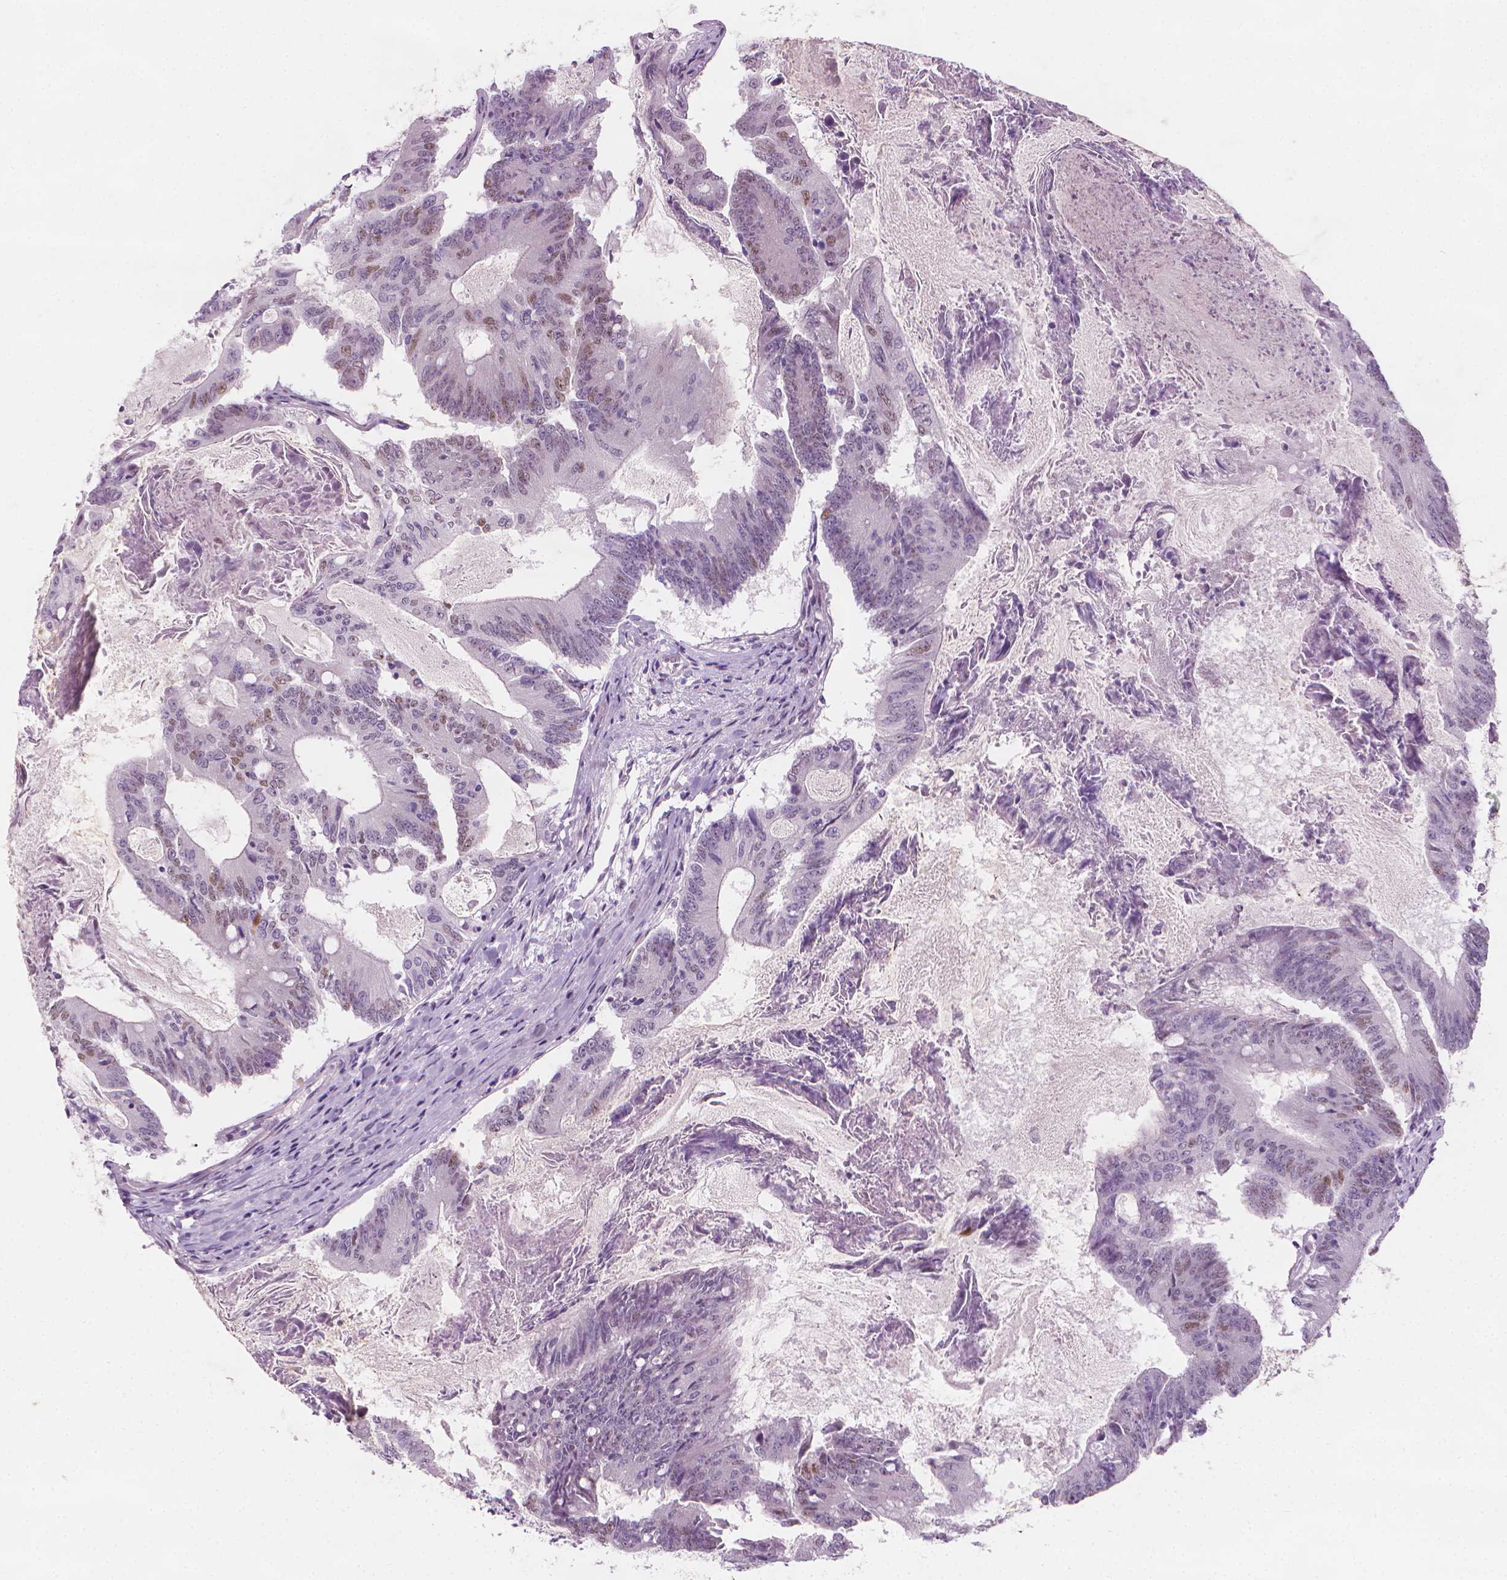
{"staining": {"intensity": "negative", "quantity": "none", "location": "none"}, "tissue": "colorectal cancer", "cell_type": "Tumor cells", "image_type": "cancer", "snomed": [{"axis": "morphology", "description": "Adenocarcinoma, NOS"}, {"axis": "topography", "description": "Colon"}], "caption": "This is an IHC histopathology image of human colorectal cancer. There is no positivity in tumor cells.", "gene": "CDKN1C", "patient": {"sex": "female", "age": 70}}